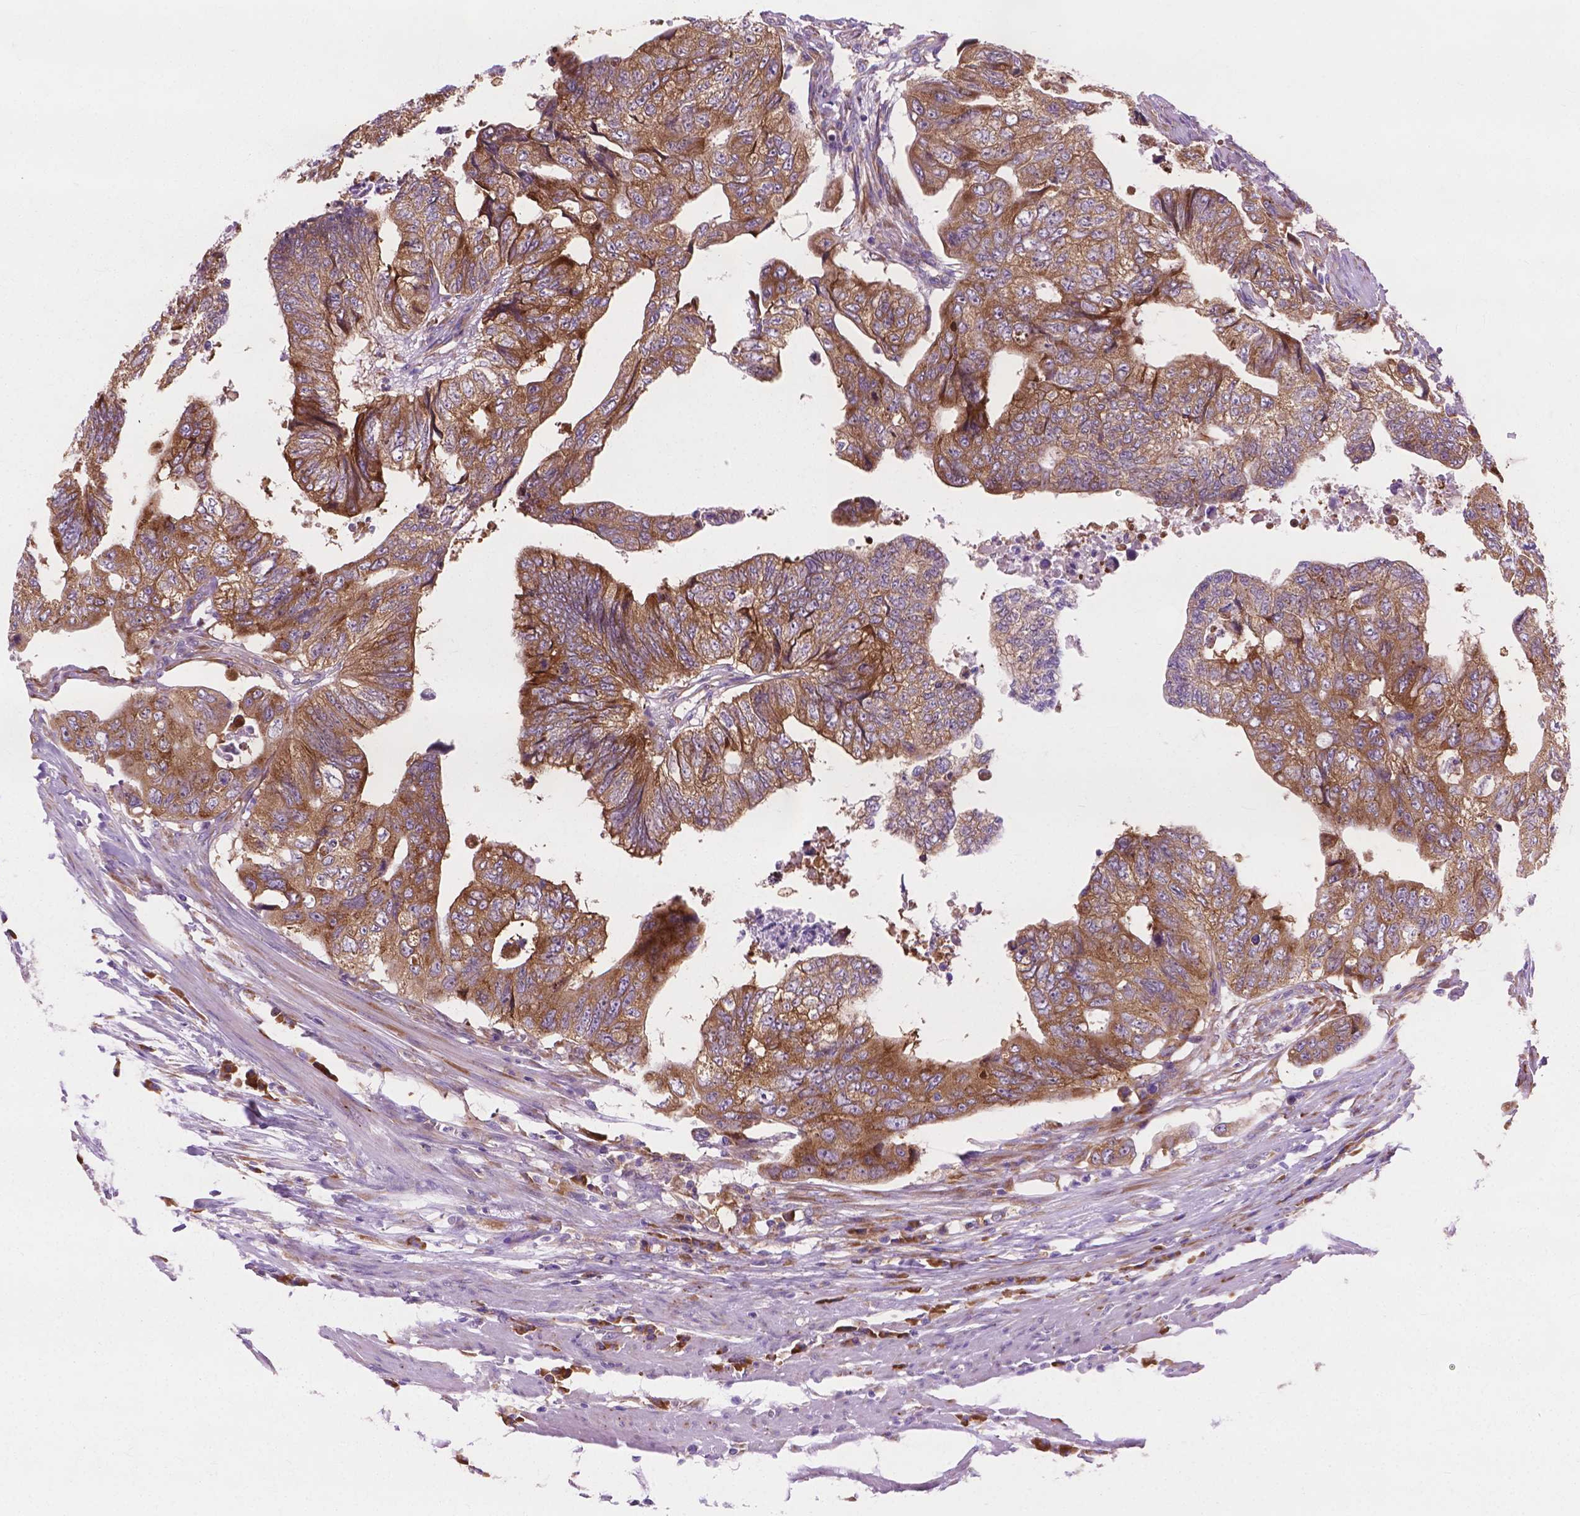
{"staining": {"intensity": "moderate", "quantity": ">75%", "location": "cytoplasmic/membranous"}, "tissue": "colorectal cancer", "cell_type": "Tumor cells", "image_type": "cancer", "snomed": [{"axis": "morphology", "description": "Adenocarcinoma, NOS"}, {"axis": "topography", "description": "Colon"}], "caption": "Colorectal cancer (adenocarcinoma) tissue displays moderate cytoplasmic/membranous expression in approximately >75% of tumor cells, visualized by immunohistochemistry.", "gene": "RPL37A", "patient": {"sex": "male", "age": 57}}